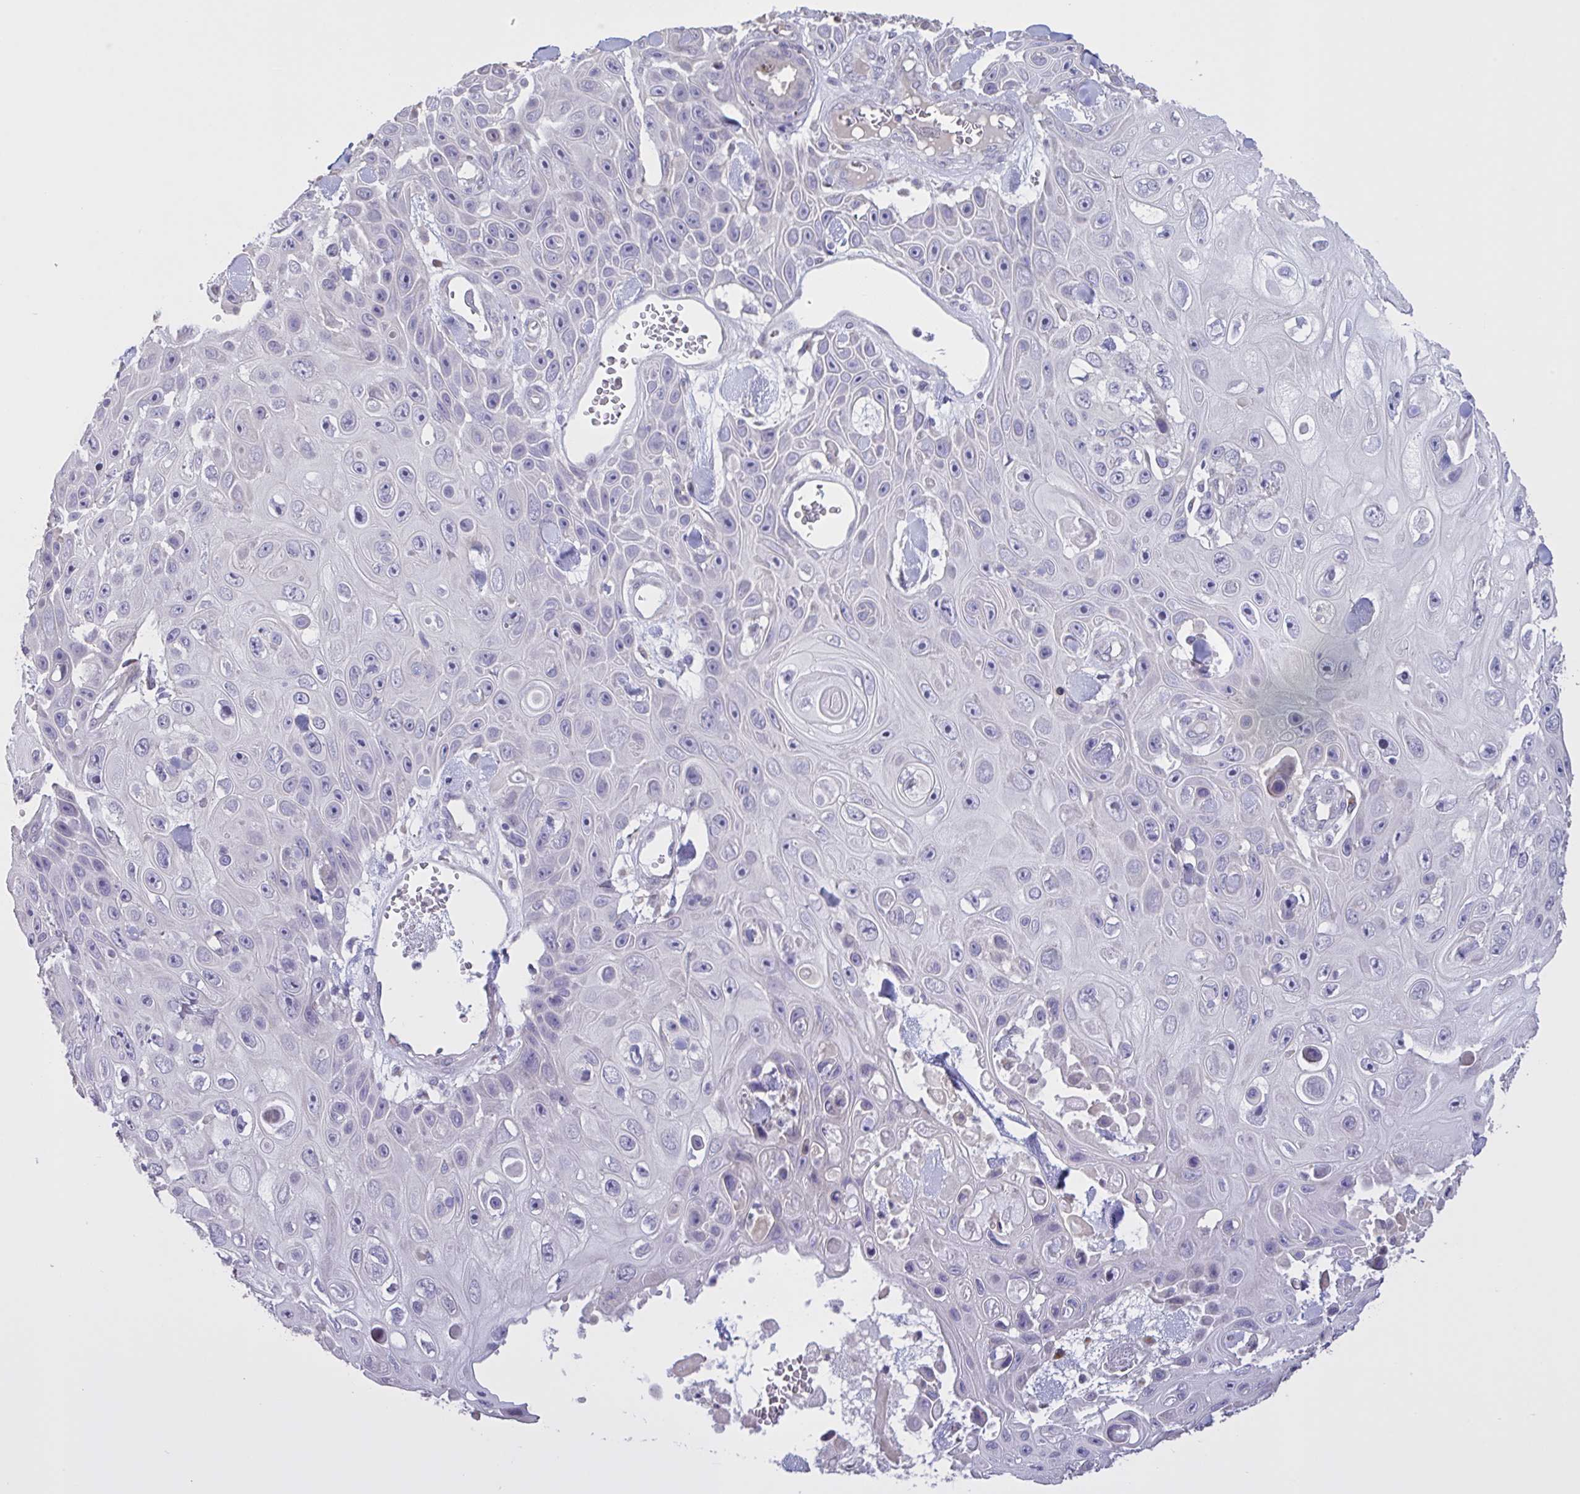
{"staining": {"intensity": "negative", "quantity": "none", "location": "none"}, "tissue": "skin cancer", "cell_type": "Tumor cells", "image_type": "cancer", "snomed": [{"axis": "morphology", "description": "Squamous cell carcinoma, NOS"}, {"axis": "topography", "description": "Skin"}], "caption": "Skin cancer was stained to show a protein in brown. There is no significant positivity in tumor cells.", "gene": "MRGPRX2", "patient": {"sex": "male", "age": 82}}